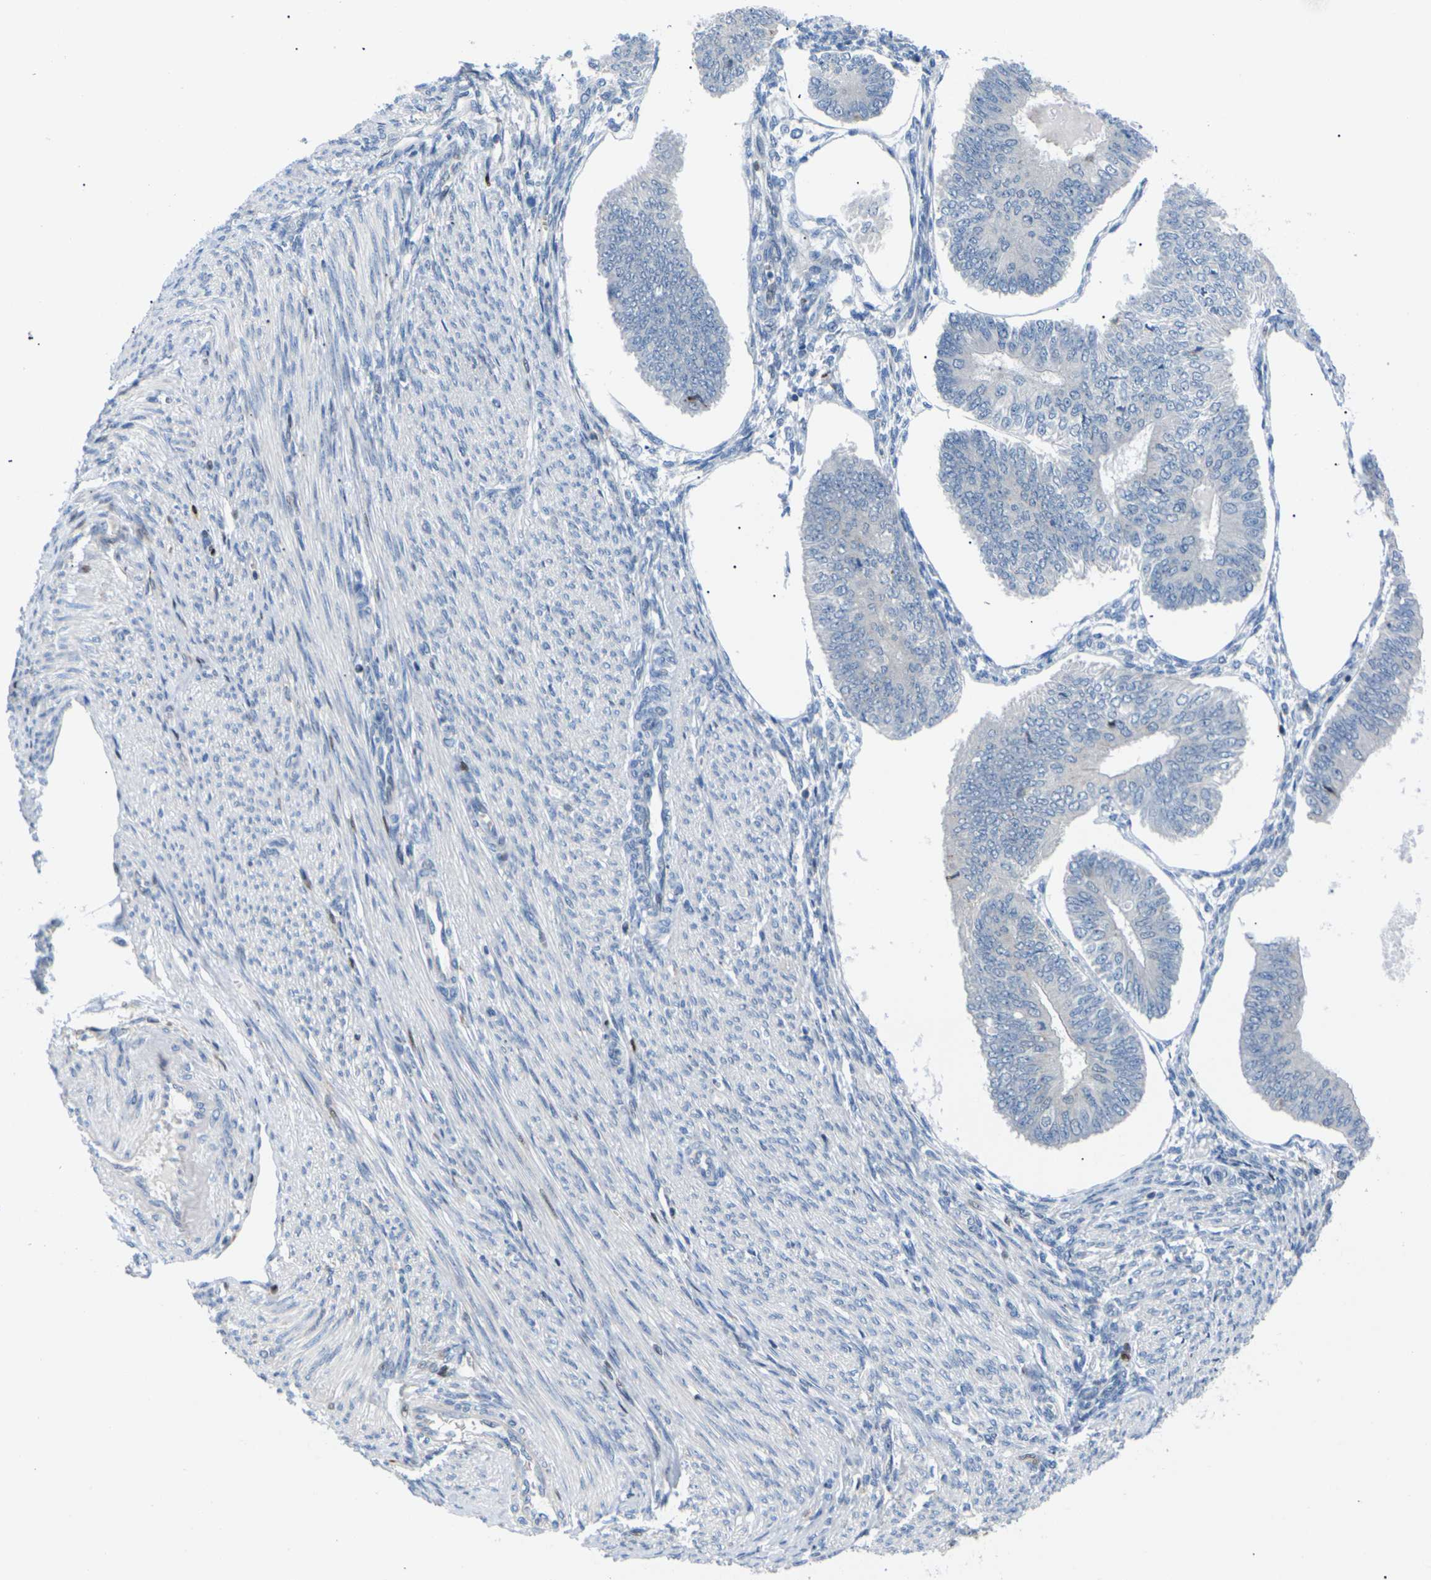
{"staining": {"intensity": "negative", "quantity": "none", "location": "none"}, "tissue": "endometrial cancer", "cell_type": "Tumor cells", "image_type": "cancer", "snomed": [{"axis": "morphology", "description": "Adenocarcinoma, NOS"}, {"axis": "topography", "description": "Endometrium"}], "caption": "IHC photomicrograph of adenocarcinoma (endometrial) stained for a protein (brown), which displays no staining in tumor cells.", "gene": "RPS6KA3", "patient": {"sex": "female", "age": 58}}